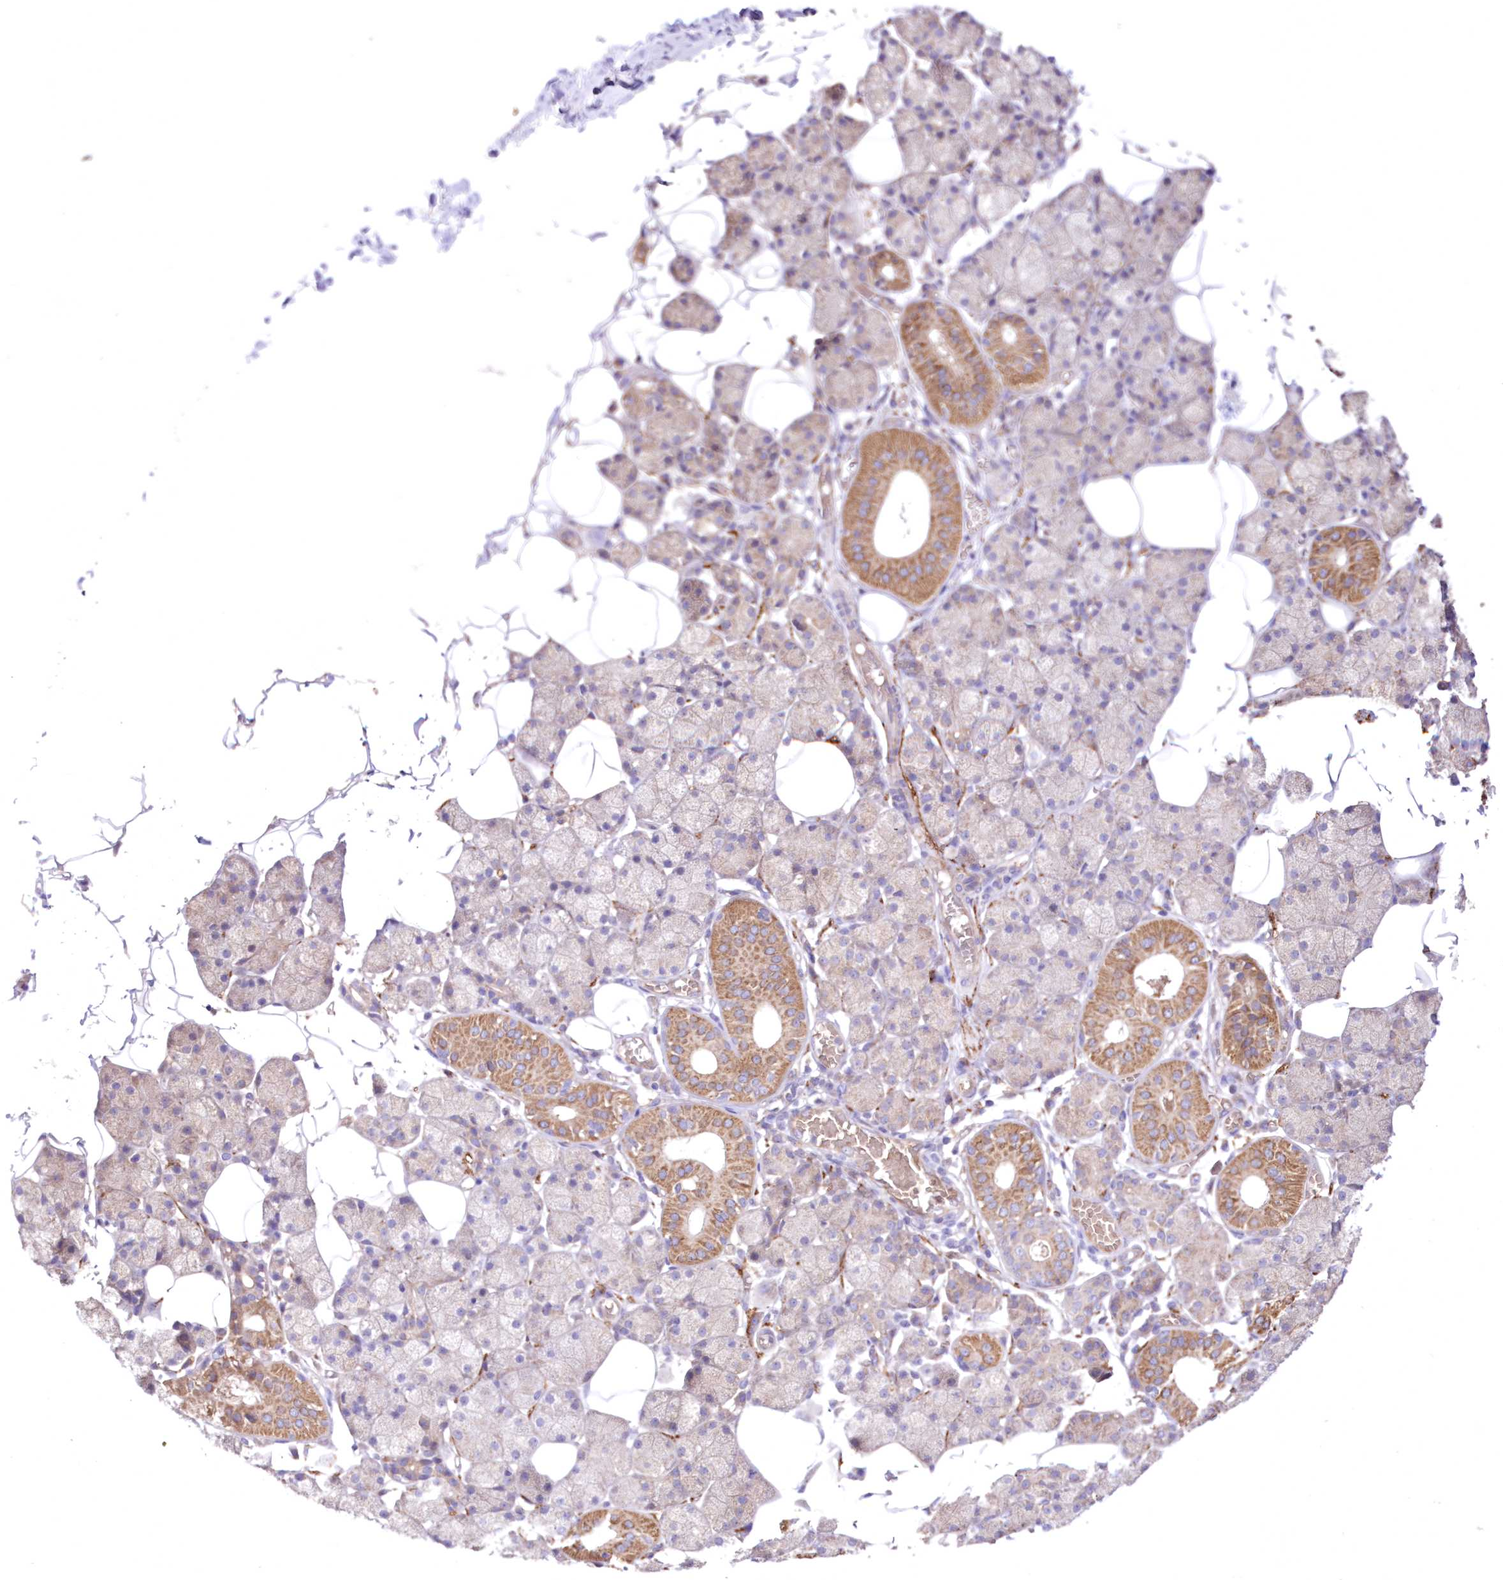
{"staining": {"intensity": "moderate", "quantity": "25%-75%", "location": "cytoplasmic/membranous"}, "tissue": "salivary gland", "cell_type": "Glandular cells", "image_type": "normal", "snomed": [{"axis": "morphology", "description": "Normal tissue, NOS"}, {"axis": "topography", "description": "Salivary gland"}], "caption": "Glandular cells display medium levels of moderate cytoplasmic/membranous positivity in approximately 25%-75% of cells in unremarkable salivary gland. (Stains: DAB (3,3'-diaminobenzidine) in brown, nuclei in blue, Microscopy: brightfield microscopy at high magnification).", "gene": "FCHO2", "patient": {"sex": "female", "age": 33}}